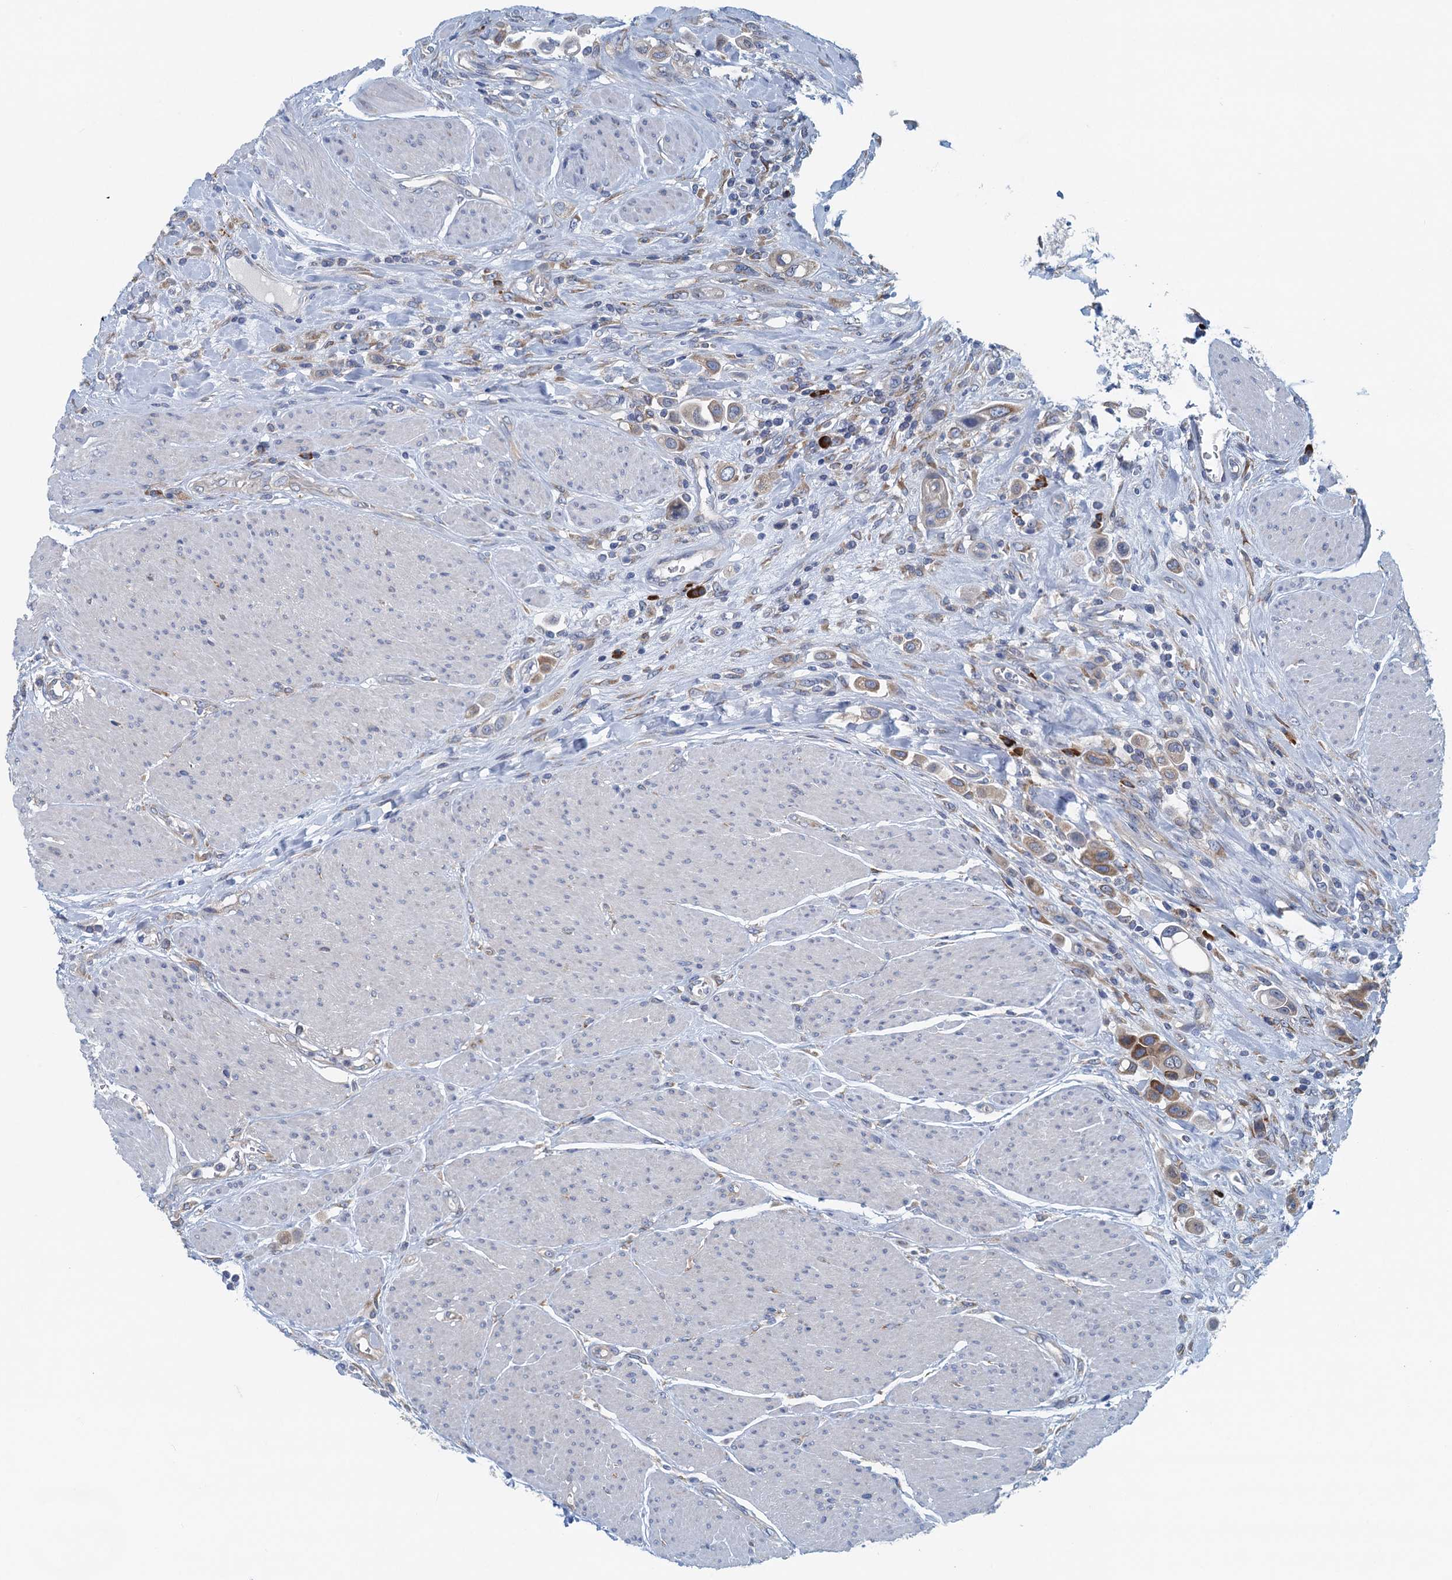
{"staining": {"intensity": "moderate", "quantity": ">75%", "location": "cytoplasmic/membranous"}, "tissue": "urothelial cancer", "cell_type": "Tumor cells", "image_type": "cancer", "snomed": [{"axis": "morphology", "description": "Urothelial carcinoma, High grade"}, {"axis": "topography", "description": "Urinary bladder"}], "caption": "Human urothelial carcinoma (high-grade) stained for a protein (brown) demonstrates moderate cytoplasmic/membranous positive positivity in about >75% of tumor cells.", "gene": "MYDGF", "patient": {"sex": "male", "age": 50}}